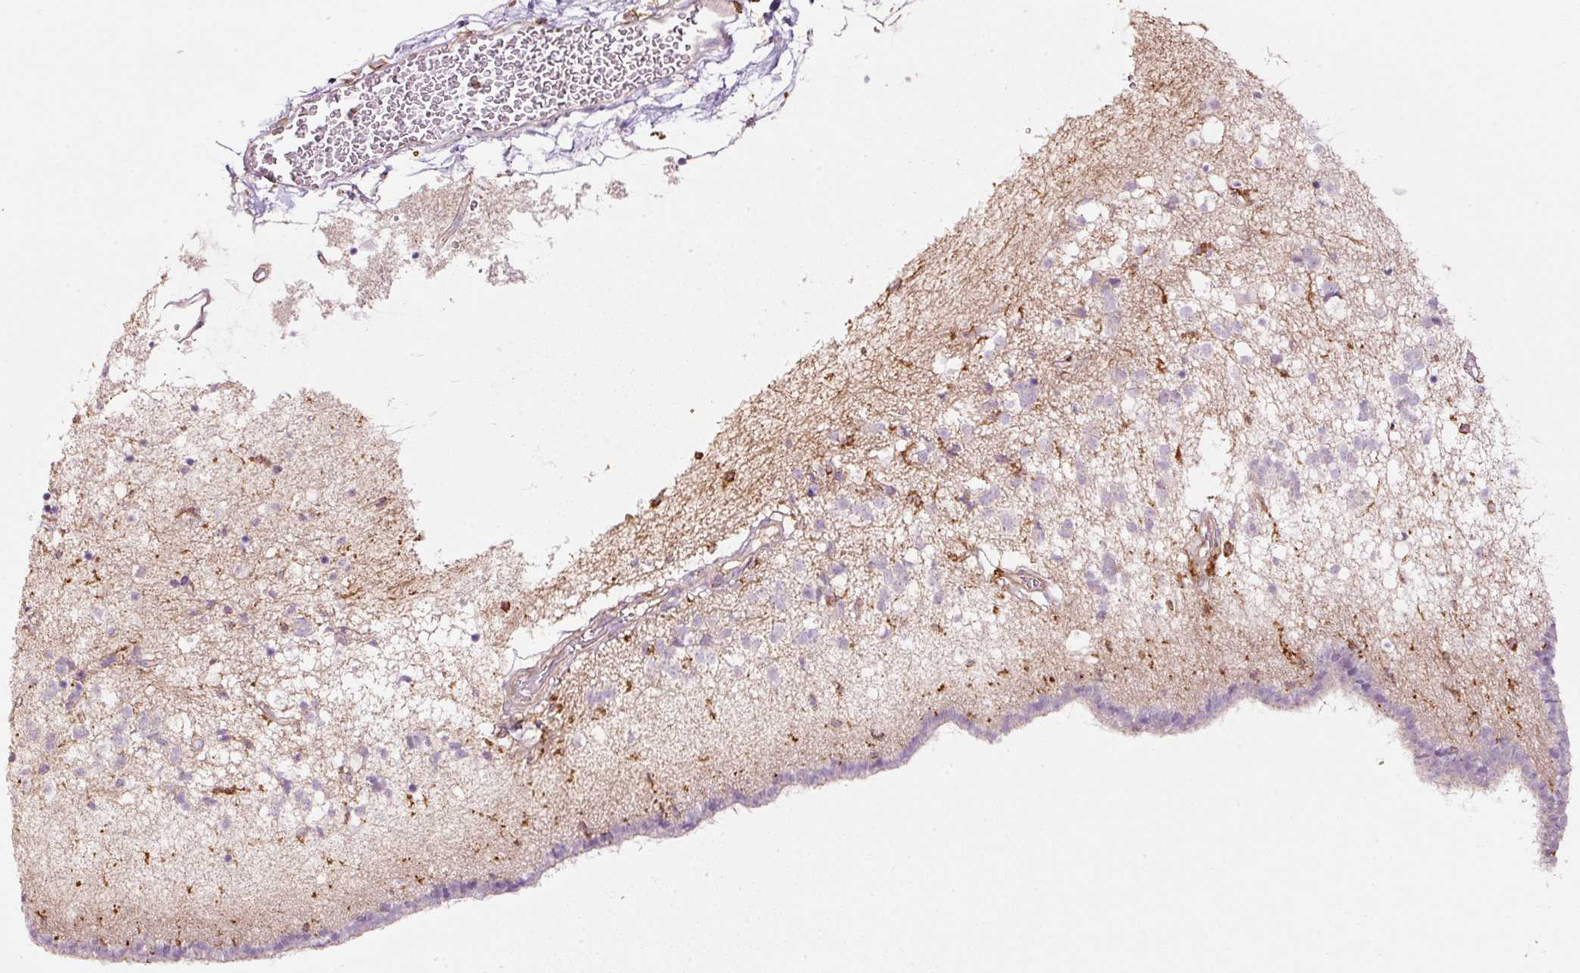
{"staining": {"intensity": "negative", "quantity": "none", "location": "none"}, "tissue": "caudate", "cell_type": "Glial cells", "image_type": "normal", "snomed": [{"axis": "morphology", "description": "Normal tissue, NOS"}, {"axis": "topography", "description": "Lateral ventricle wall"}], "caption": "Glial cells are negative for brown protein staining in benign caudate. Nuclei are stained in blue.", "gene": "SIPA1", "patient": {"sex": "male", "age": 58}}